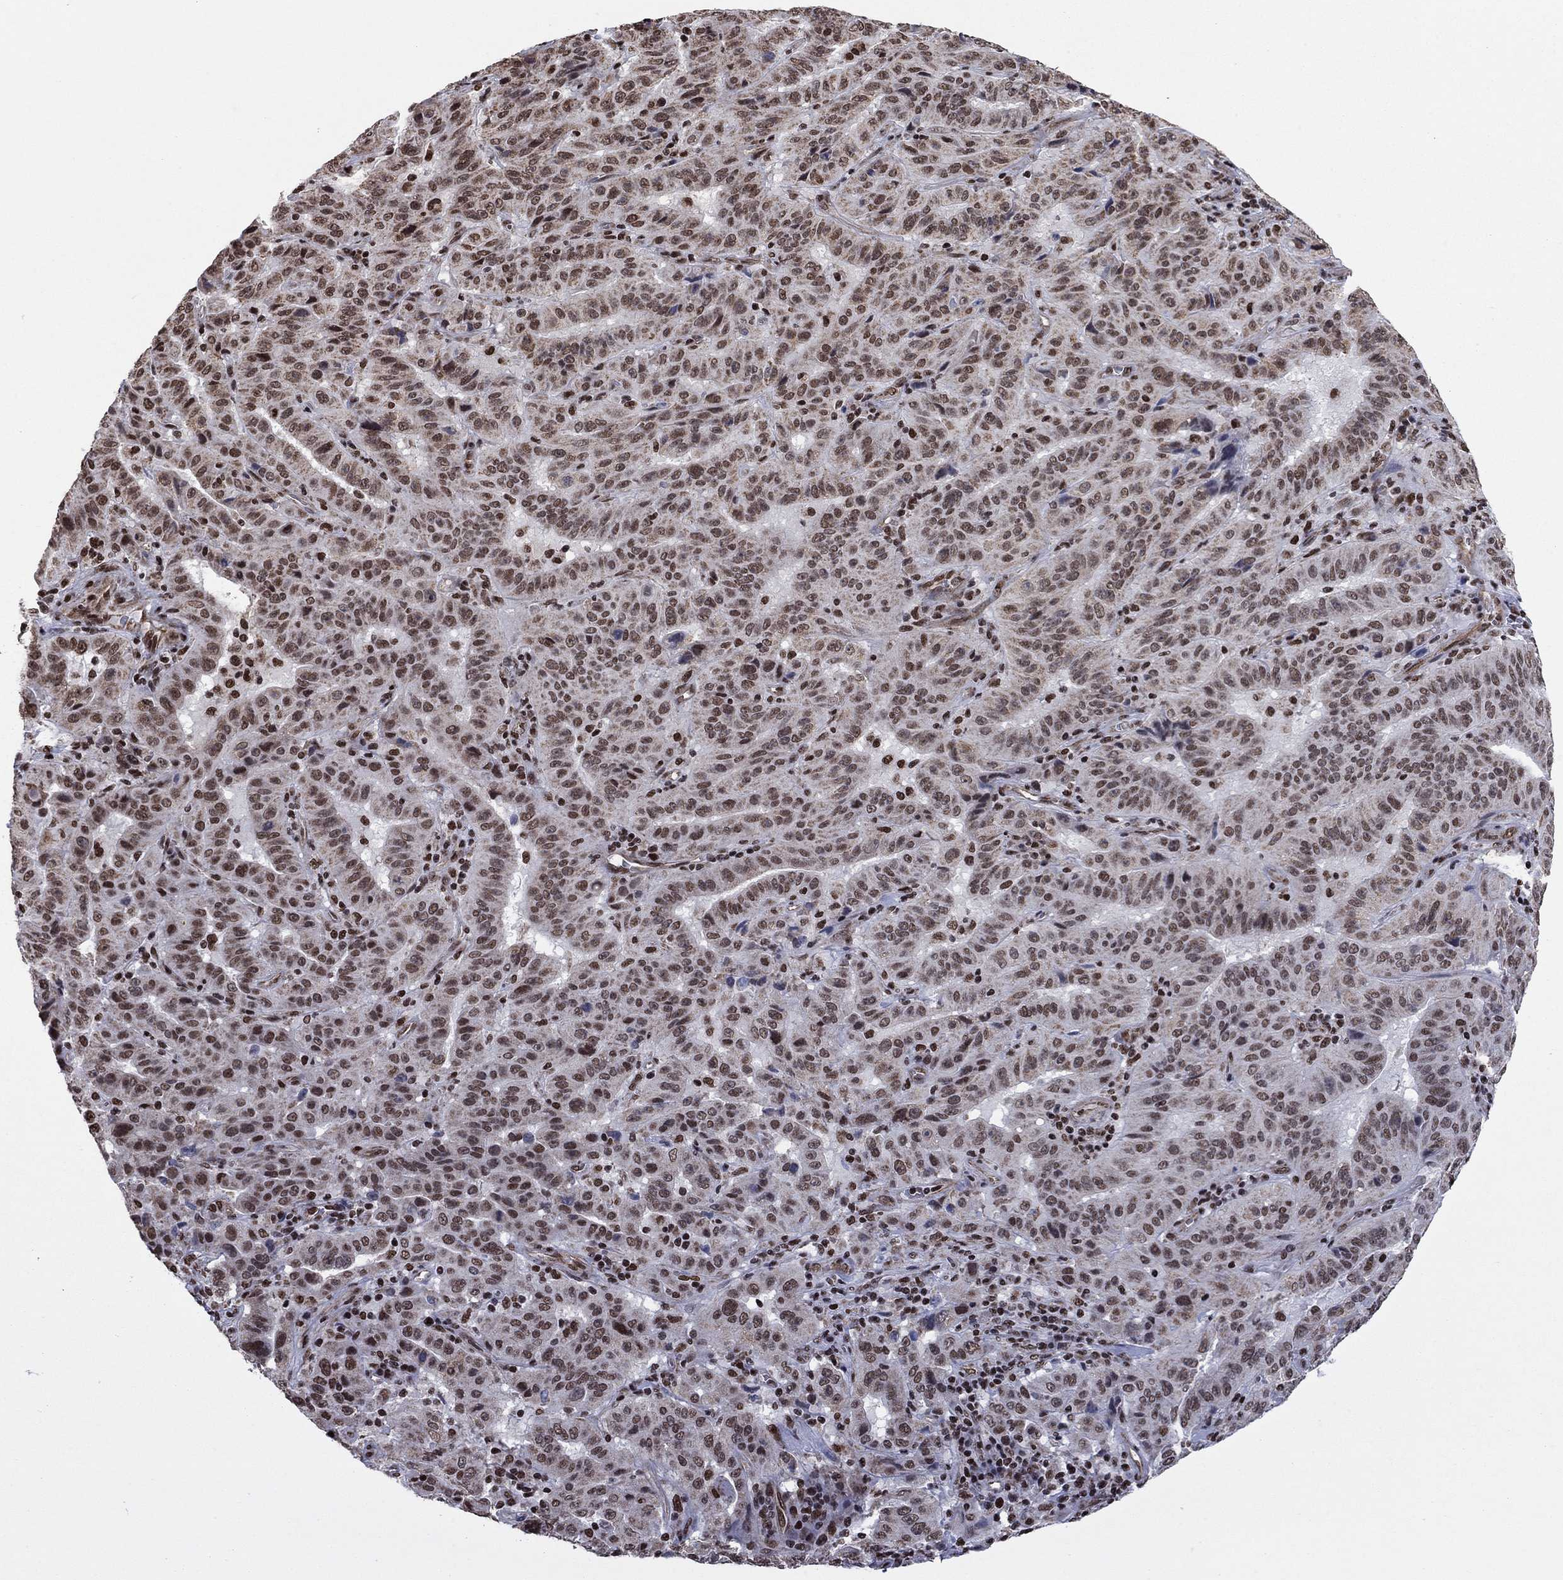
{"staining": {"intensity": "moderate", "quantity": ">75%", "location": "cytoplasmic/membranous,nuclear"}, "tissue": "pancreatic cancer", "cell_type": "Tumor cells", "image_type": "cancer", "snomed": [{"axis": "morphology", "description": "Adenocarcinoma, NOS"}, {"axis": "topography", "description": "Pancreas"}], "caption": "A histopathology image of human pancreatic cancer stained for a protein shows moderate cytoplasmic/membranous and nuclear brown staining in tumor cells. (IHC, brightfield microscopy, high magnification).", "gene": "N4BP2", "patient": {"sex": "male", "age": 63}}